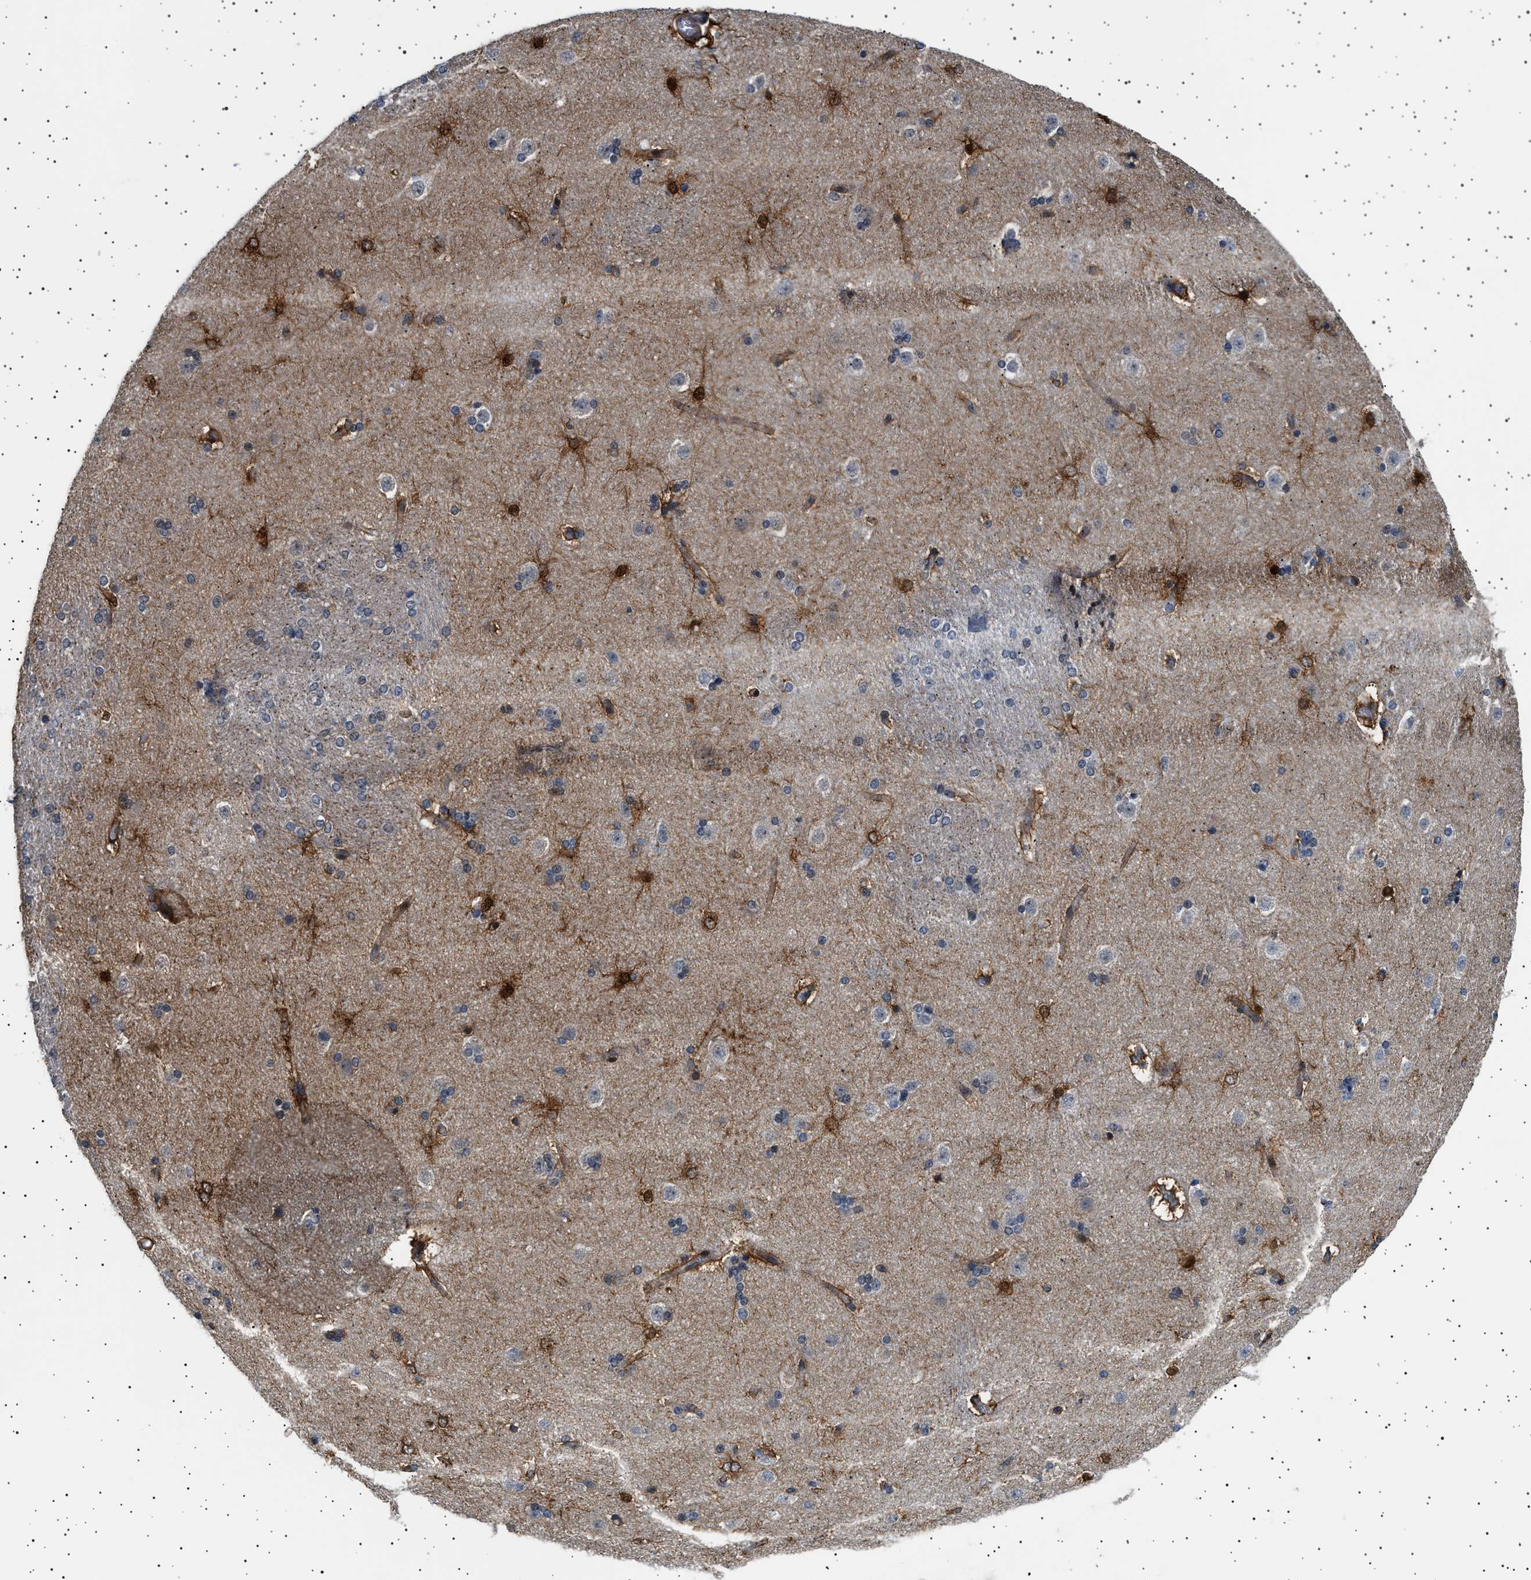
{"staining": {"intensity": "strong", "quantity": "<25%", "location": "cytoplasmic/membranous,nuclear"}, "tissue": "caudate", "cell_type": "Glial cells", "image_type": "normal", "snomed": [{"axis": "morphology", "description": "Normal tissue, NOS"}, {"axis": "topography", "description": "Lateral ventricle wall"}], "caption": "An immunohistochemistry (IHC) micrograph of normal tissue is shown. Protein staining in brown shows strong cytoplasmic/membranous,nuclear positivity in caudate within glial cells.", "gene": "BAG3", "patient": {"sex": "female", "age": 19}}